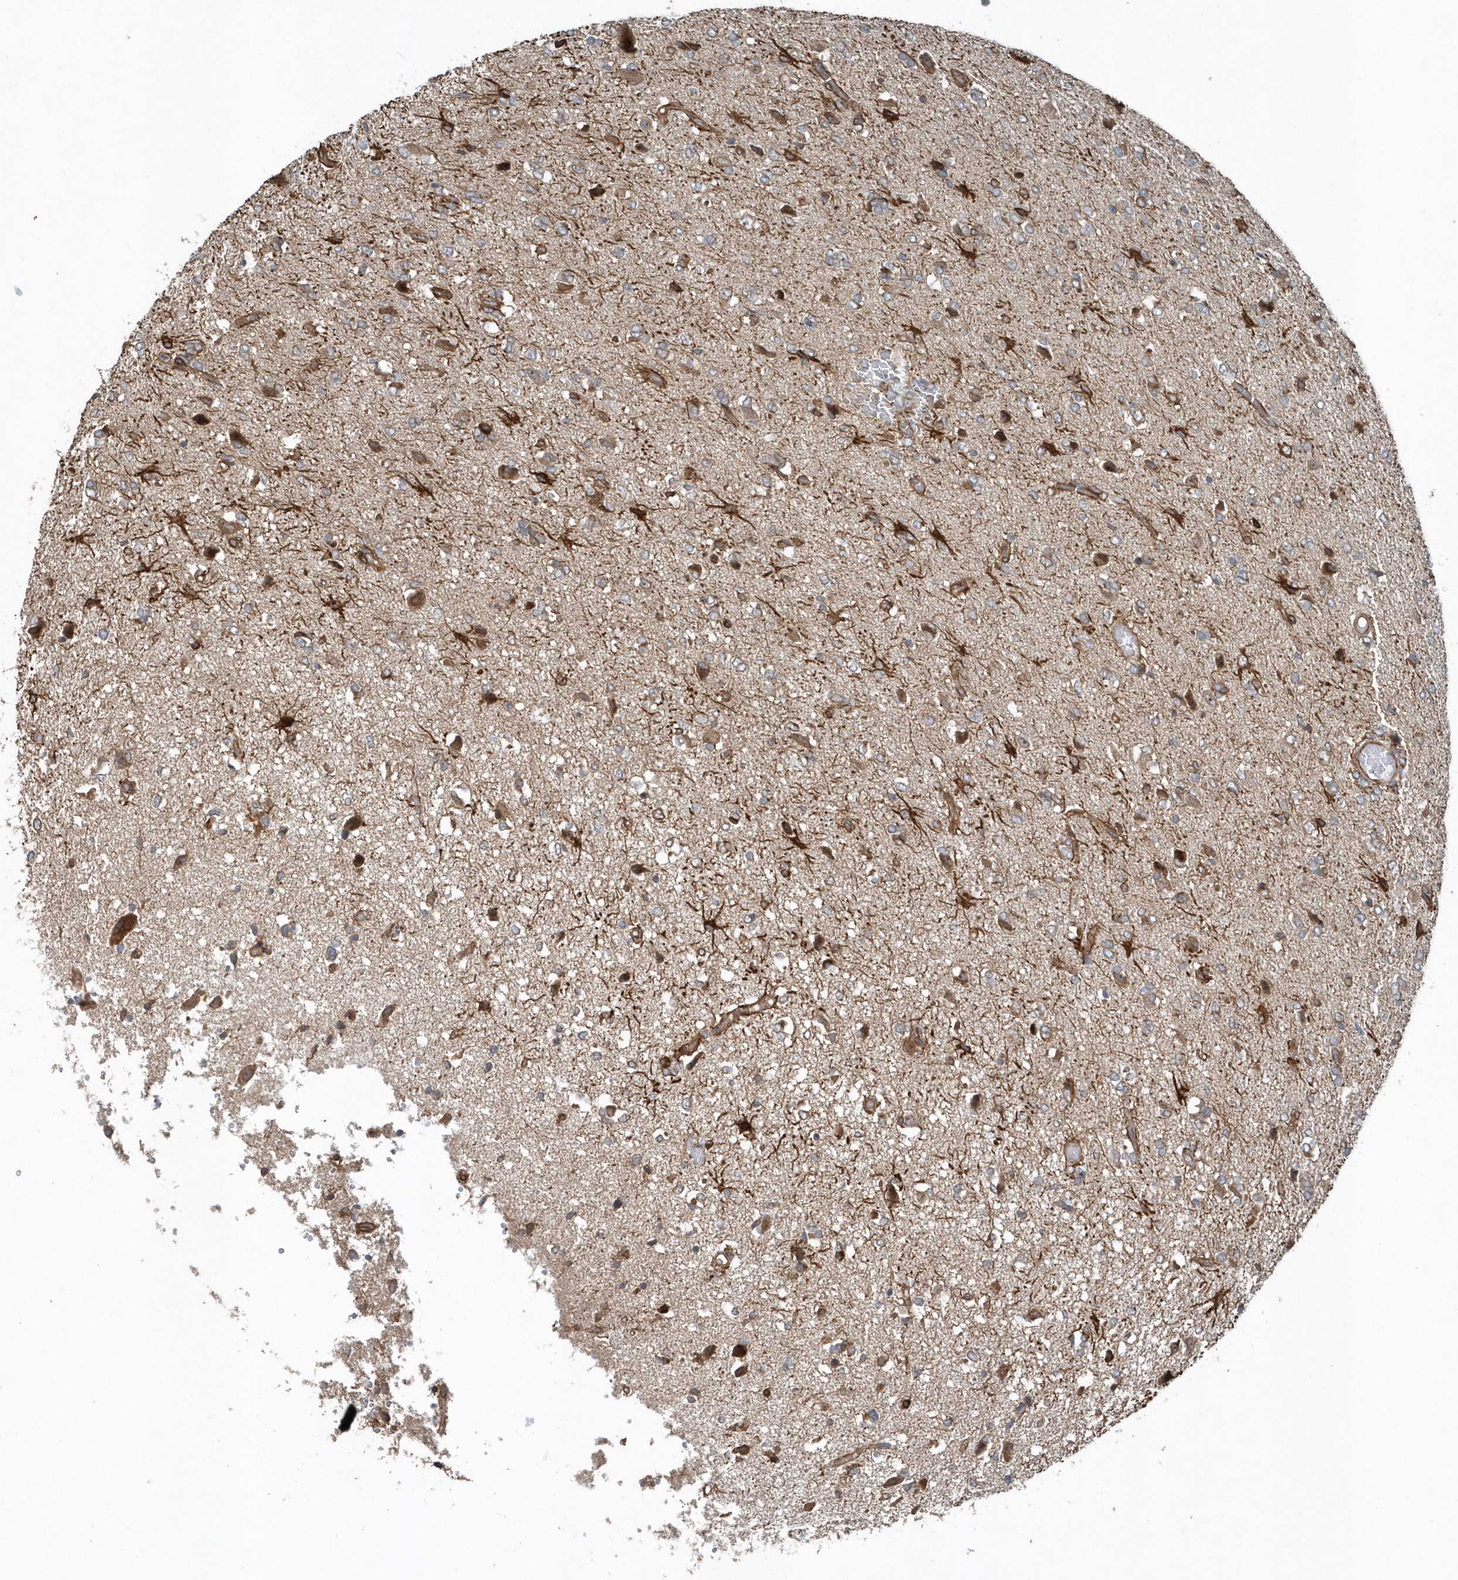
{"staining": {"intensity": "moderate", "quantity": "<25%", "location": "cytoplasmic/membranous"}, "tissue": "glioma", "cell_type": "Tumor cells", "image_type": "cancer", "snomed": [{"axis": "morphology", "description": "Glioma, malignant, High grade"}, {"axis": "topography", "description": "Brain"}], "caption": "Malignant glioma (high-grade) was stained to show a protein in brown. There is low levels of moderate cytoplasmic/membranous staining in approximately <25% of tumor cells.", "gene": "MCC", "patient": {"sex": "female", "age": 59}}